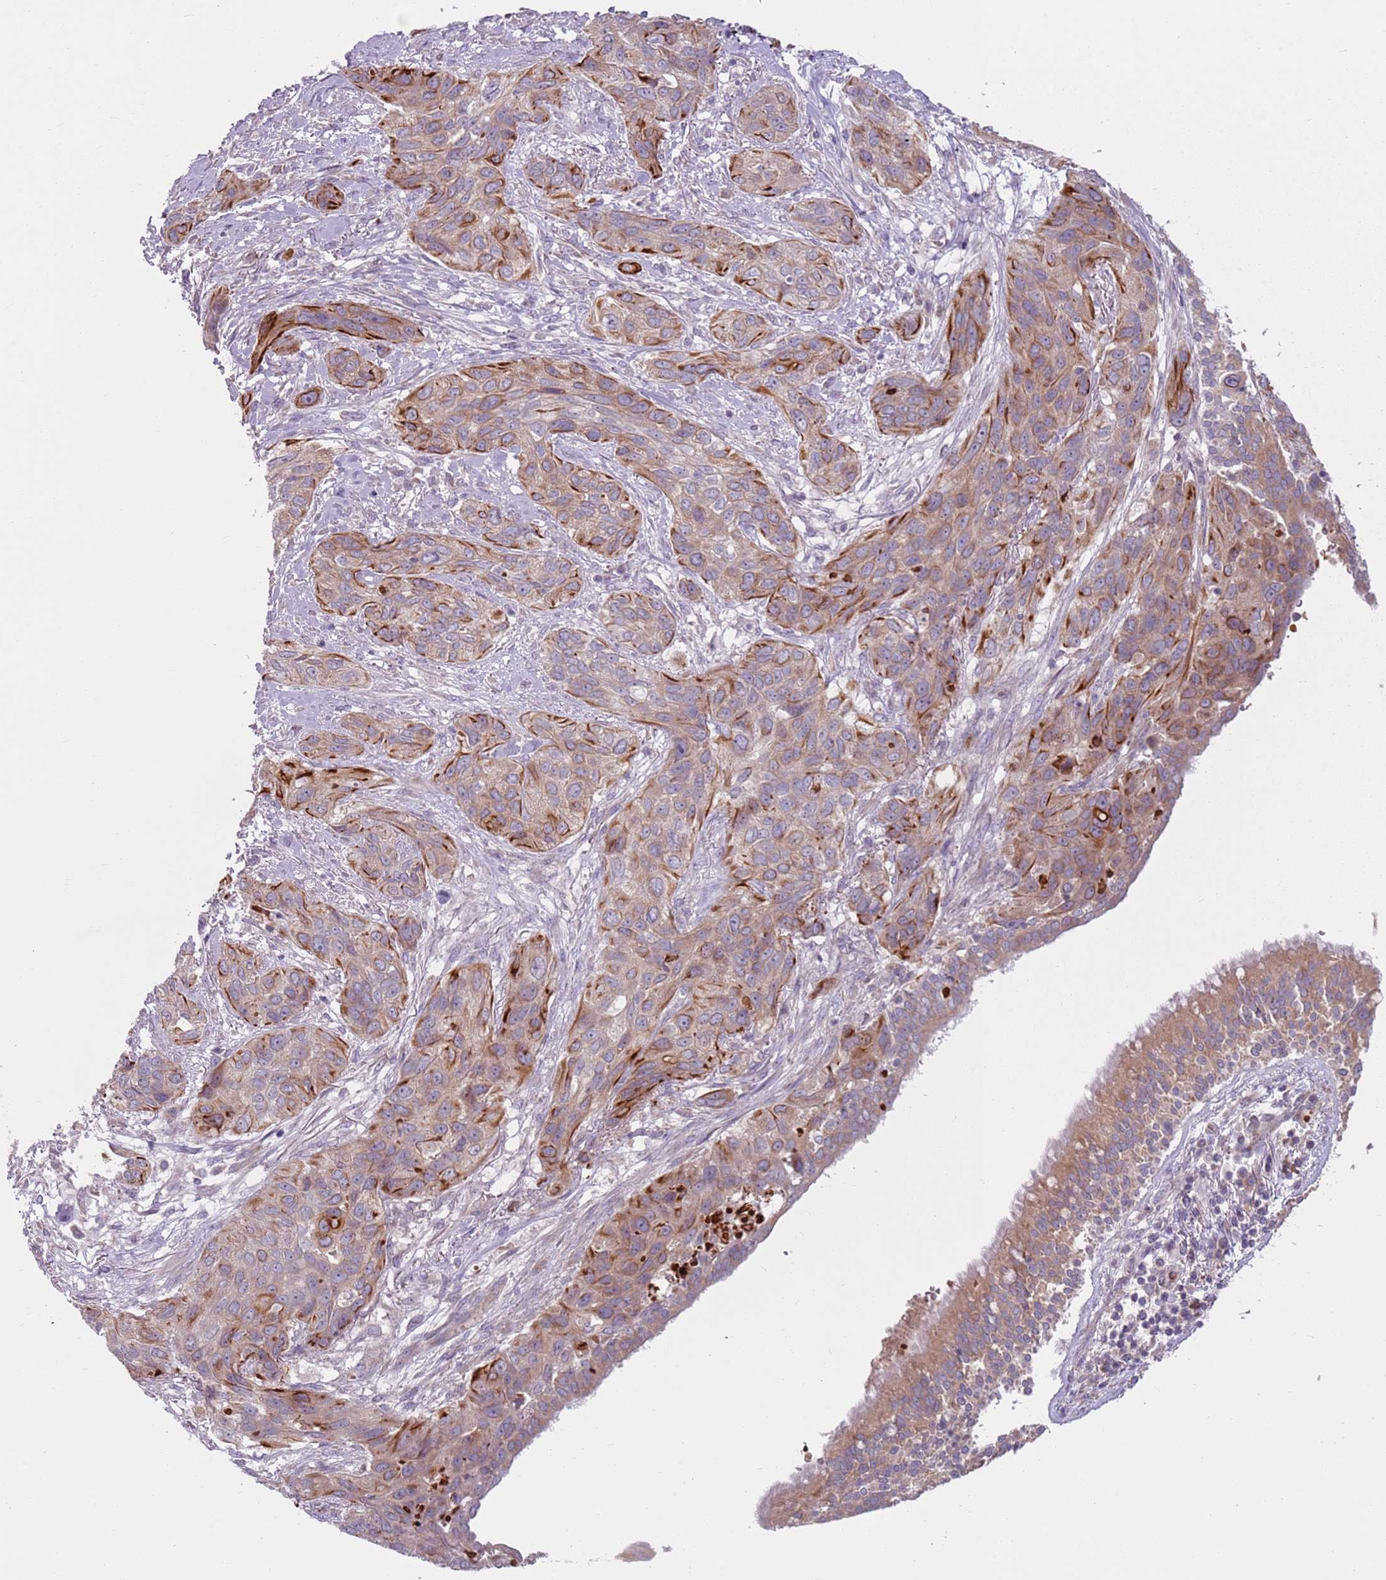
{"staining": {"intensity": "weak", "quantity": "25%-75%", "location": "cytoplasmic/membranous"}, "tissue": "lung cancer", "cell_type": "Tumor cells", "image_type": "cancer", "snomed": [{"axis": "morphology", "description": "Squamous cell carcinoma, NOS"}, {"axis": "topography", "description": "Lung"}], "caption": "Human squamous cell carcinoma (lung) stained for a protein (brown) displays weak cytoplasmic/membranous positive staining in about 25%-75% of tumor cells.", "gene": "HSPA14", "patient": {"sex": "female", "age": 70}}